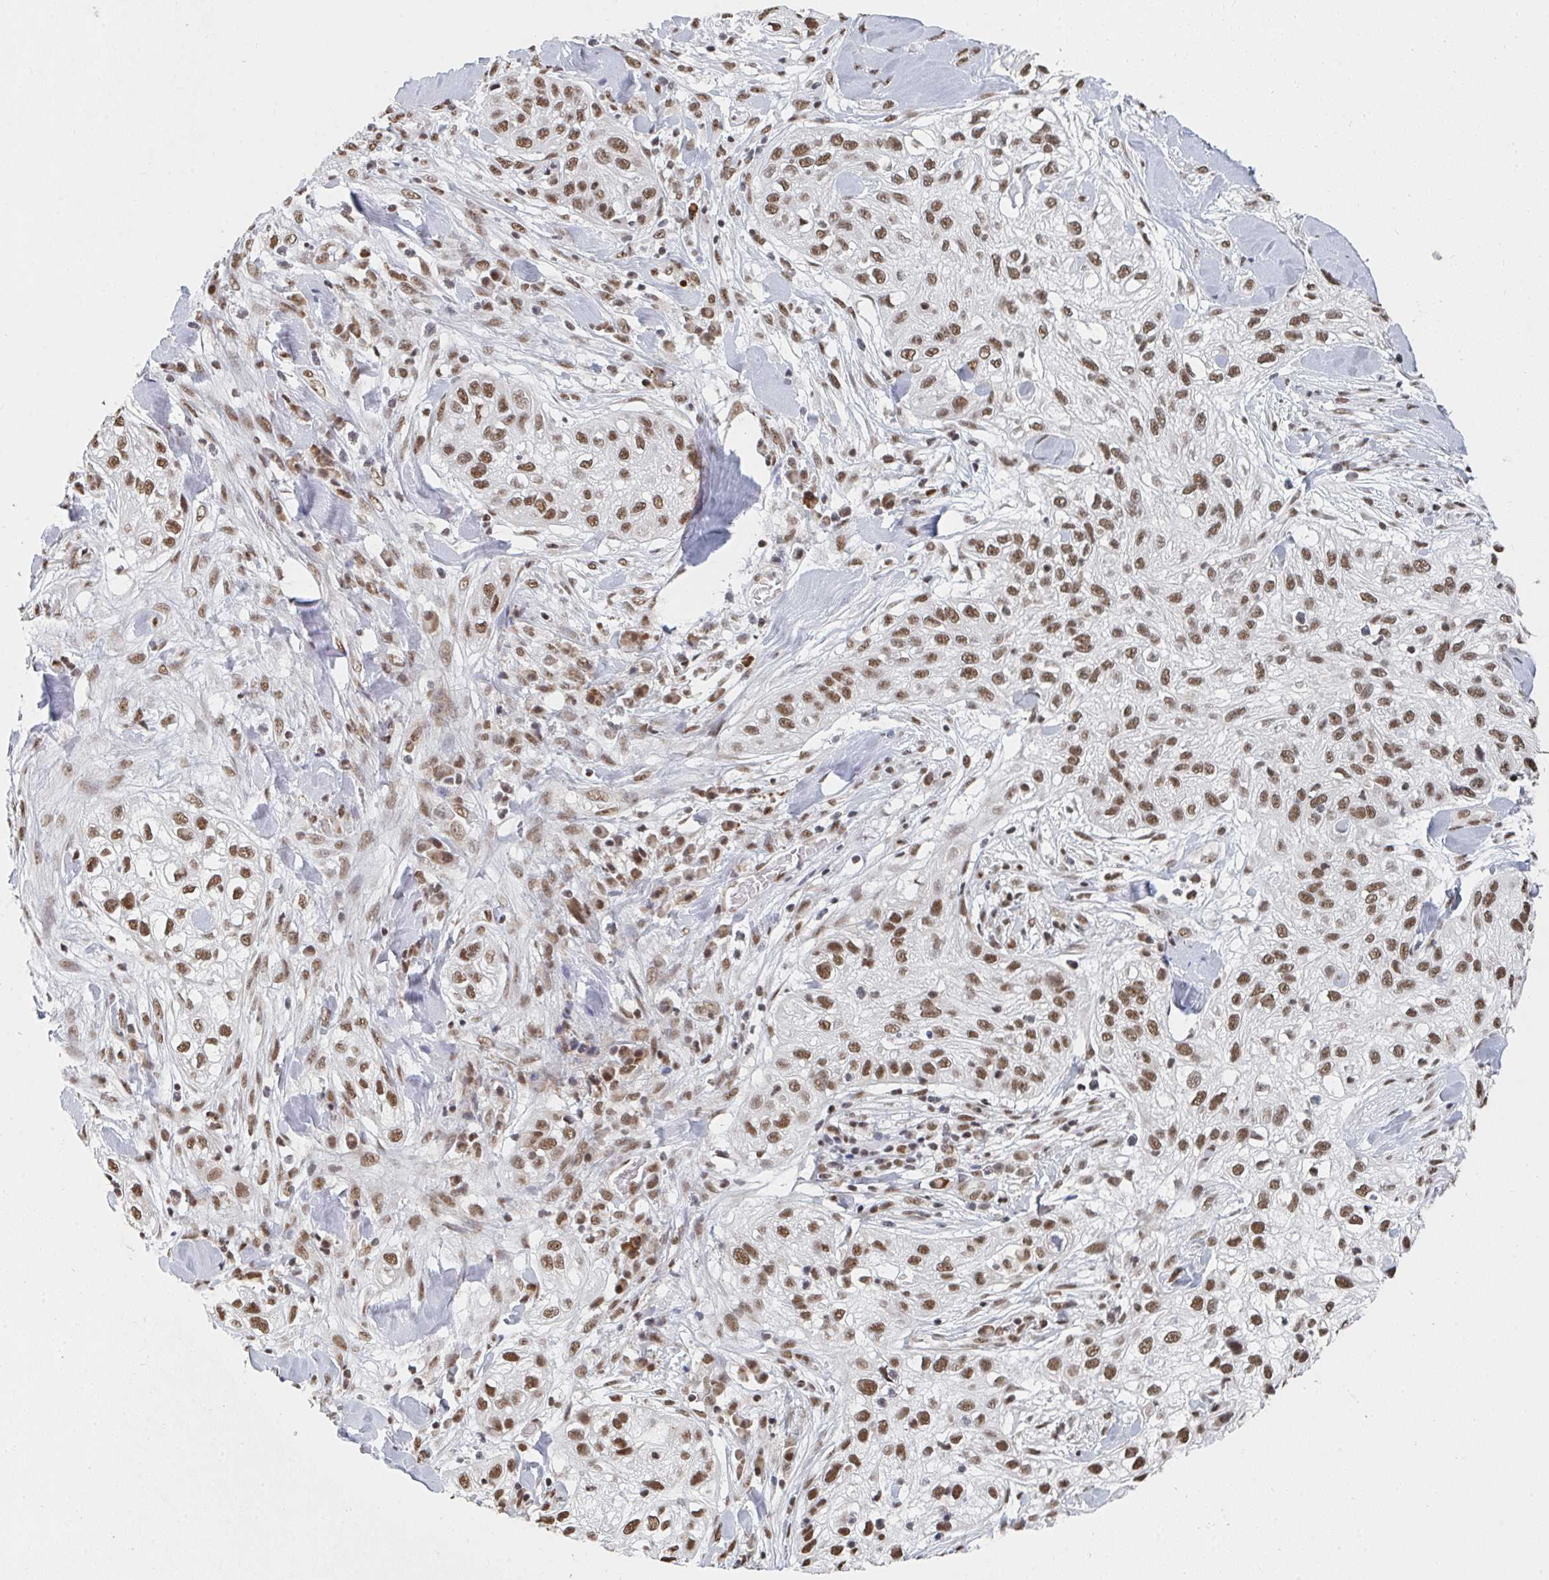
{"staining": {"intensity": "moderate", "quantity": ">75%", "location": "nuclear"}, "tissue": "skin cancer", "cell_type": "Tumor cells", "image_type": "cancer", "snomed": [{"axis": "morphology", "description": "Squamous cell carcinoma, NOS"}, {"axis": "topography", "description": "Skin"}], "caption": "A micrograph of human squamous cell carcinoma (skin) stained for a protein reveals moderate nuclear brown staining in tumor cells. (brown staining indicates protein expression, while blue staining denotes nuclei).", "gene": "MBNL1", "patient": {"sex": "male", "age": 82}}